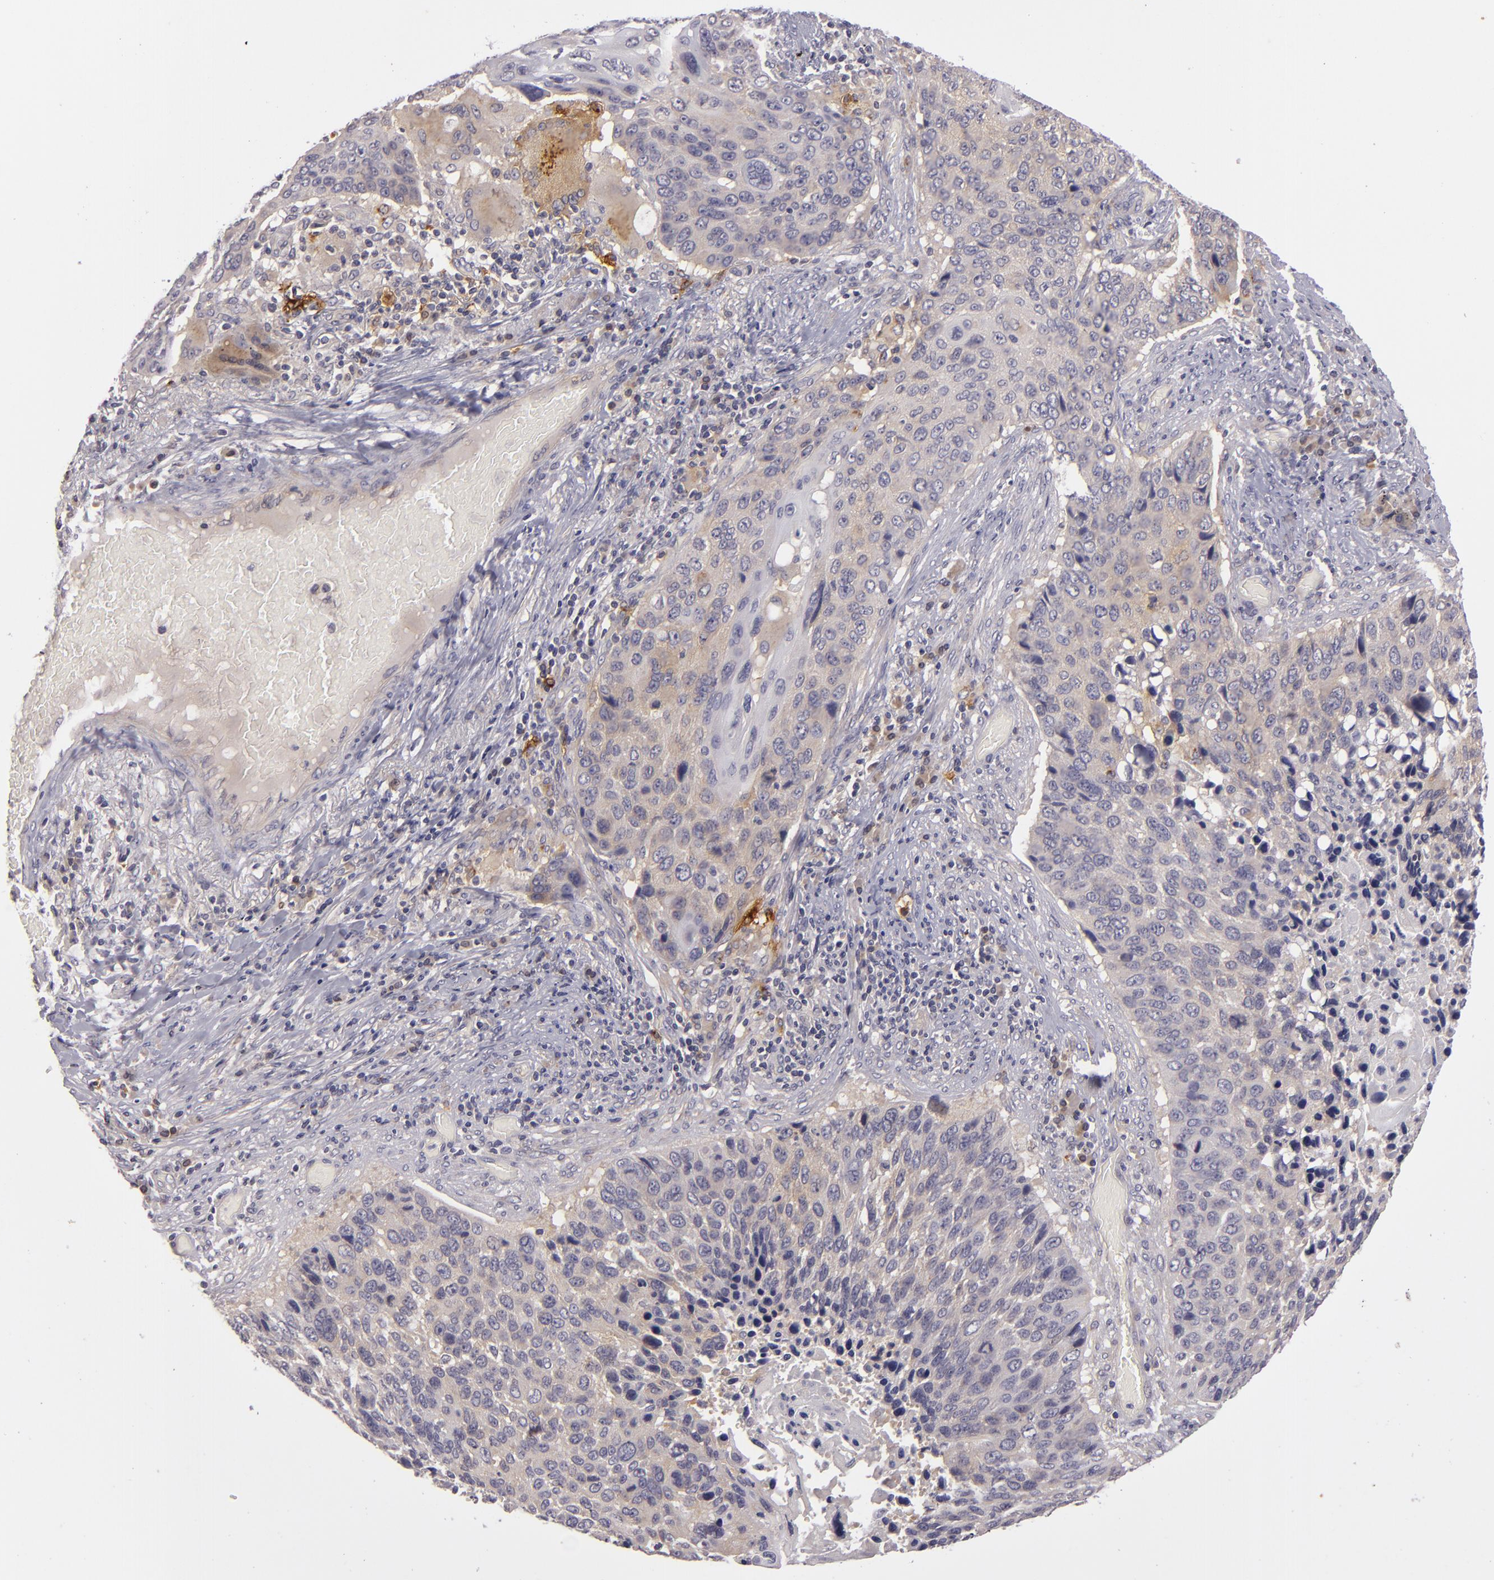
{"staining": {"intensity": "weak", "quantity": "<25%", "location": "cytoplasmic/membranous"}, "tissue": "lung cancer", "cell_type": "Tumor cells", "image_type": "cancer", "snomed": [{"axis": "morphology", "description": "Squamous cell carcinoma, NOS"}, {"axis": "topography", "description": "Lung"}], "caption": "There is no significant staining in tumor cells of lung cancer (squamous cell carcinoma).", "gene": "CD83", "patient": {"sex": "male", "age": 68}}